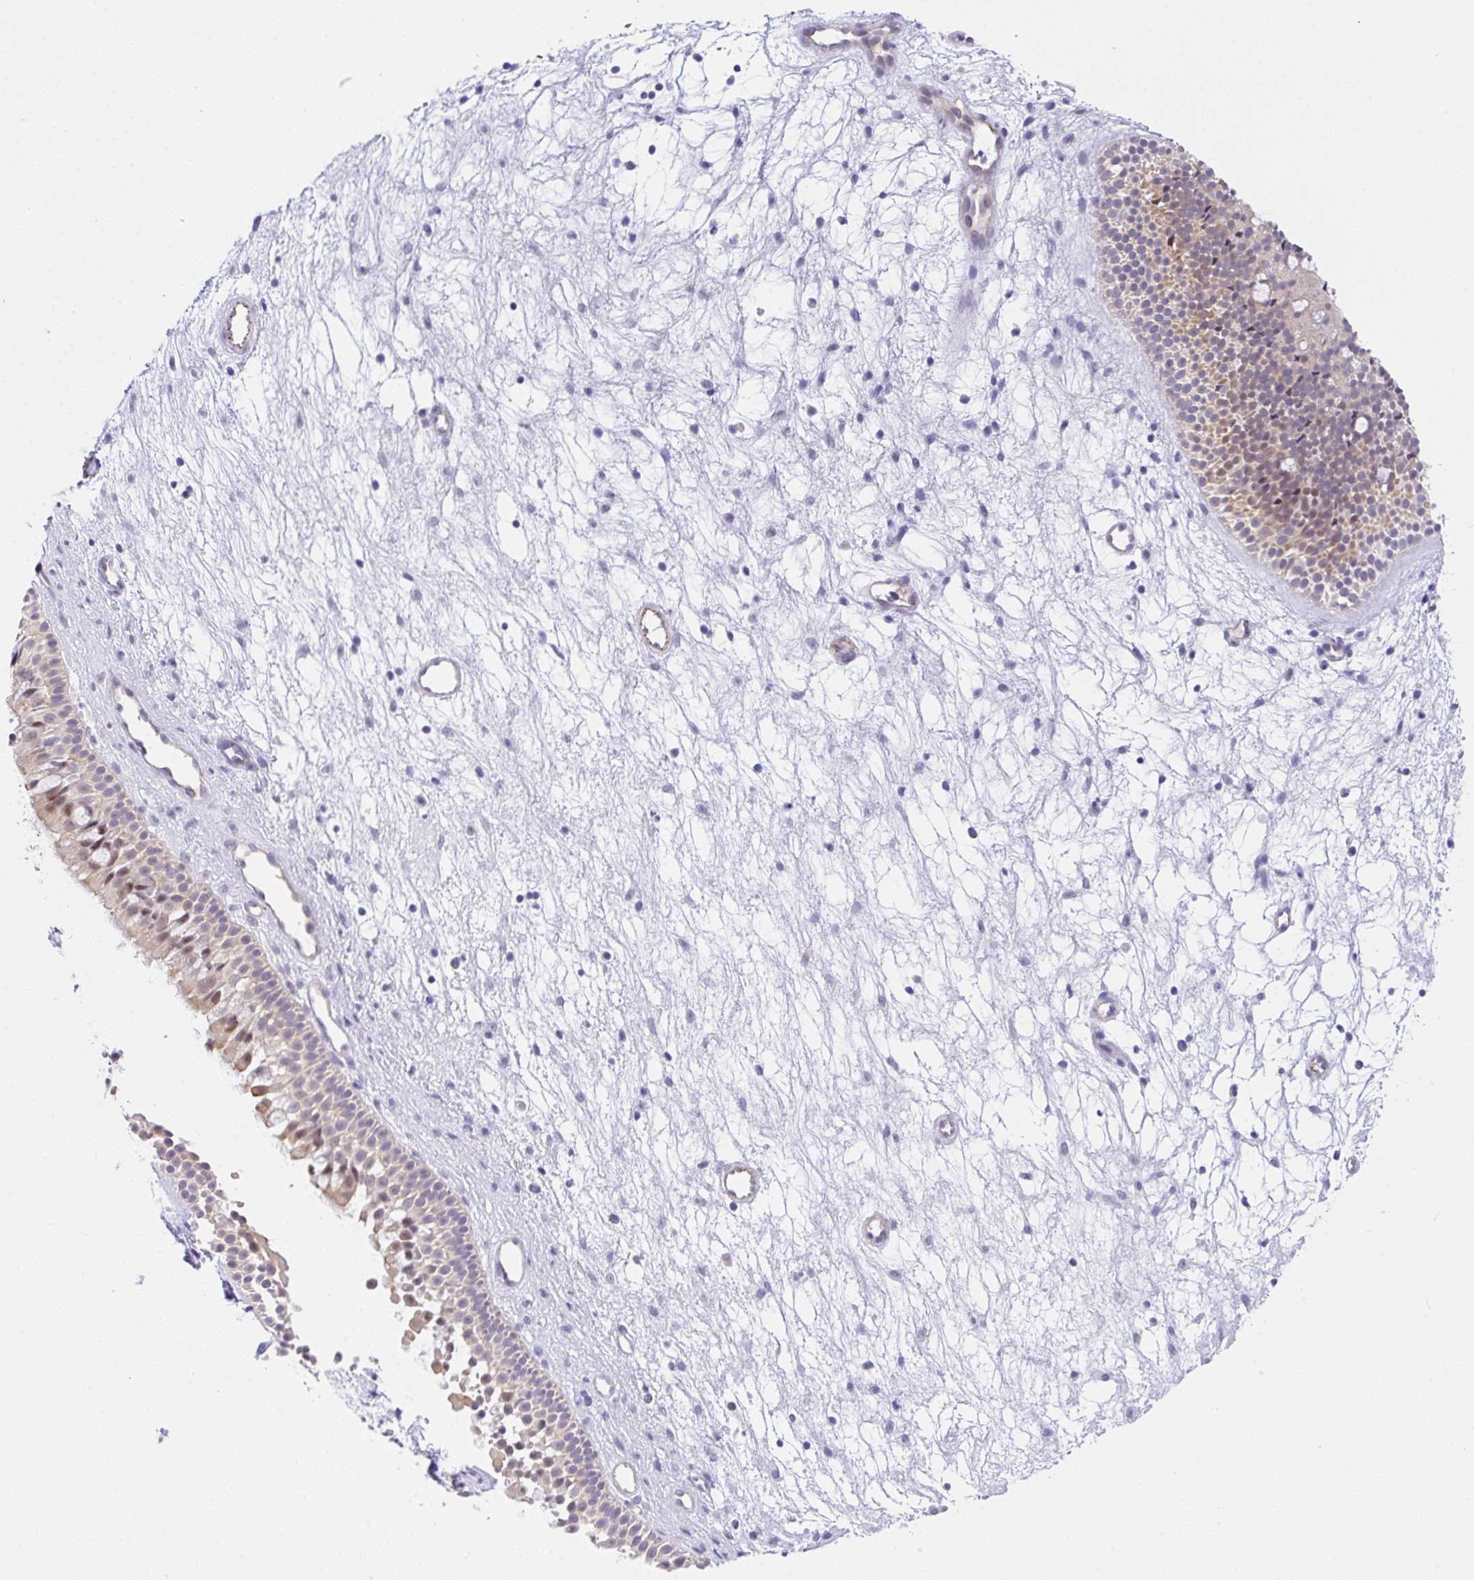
{"staining": {"intensity": "negative", "quantity": "none", "location": "none"}, "tissue": "nasopharynx", "cell_type": "Respiratory epithelial cells", "image_type": "normal", "snomed": [{"axis": "morphology", "description": "Normal tissue, NOS"}, {"axis": "morphology", "description": "Polyp, NOS"}, {"axis": "topography", "description": "Nasopharynx"}], "caption": "High power microscopy image of an IHC image of normal nasopharynx, revealing no significant positivity in respiratory epithelial cells. (DAB immunohistochemistry (IHC) with hematoxylin counter stain).", "gene": "CGNL1", "patient": {"sex": "male", "age": 83}}